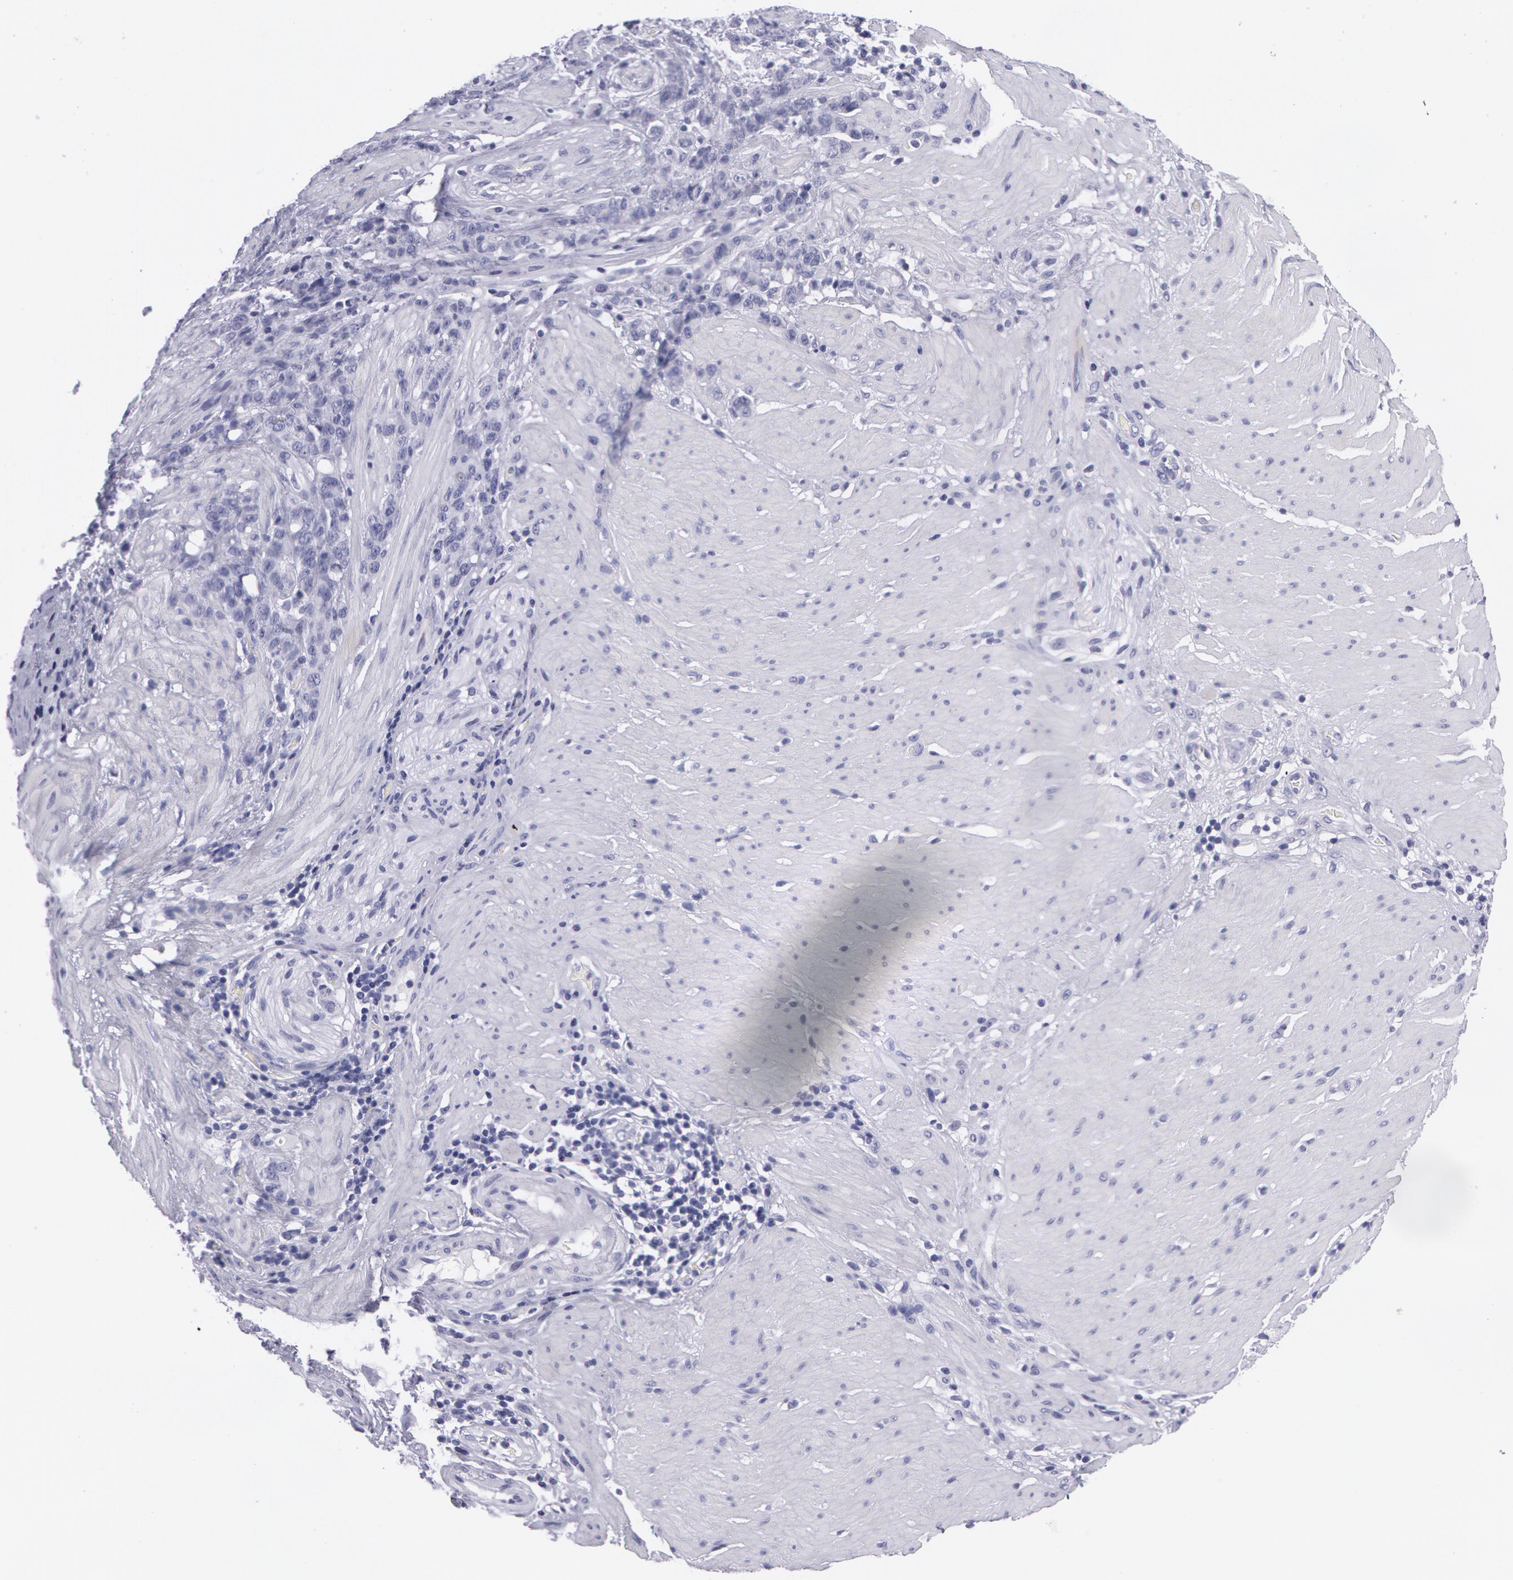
{"staining": {"intensity": "negative", "quantity": "none", "location": "none"}, "tissue": "stomach cancer", "cell_type": "Tumor cells", "image_type": "cancer", "snomed": [{"axis": "morphology", "description": "Adenocarcinoma, NOS"}, {"axis": "topography", "description": "Stomach, lower"}], "caption": "The histopathology image shows no significant positivity in tumor cells of adenocarcinoma (stomach). The staining was performed using DAB (3,3'-diaminobenzidine) to visualize the protein expression in brown, while the nuclei were stained in blue with hematoxylin (Magnification: 20x).", "gene": "AMACR", "patient": {"sex": "male", "age": 88}}